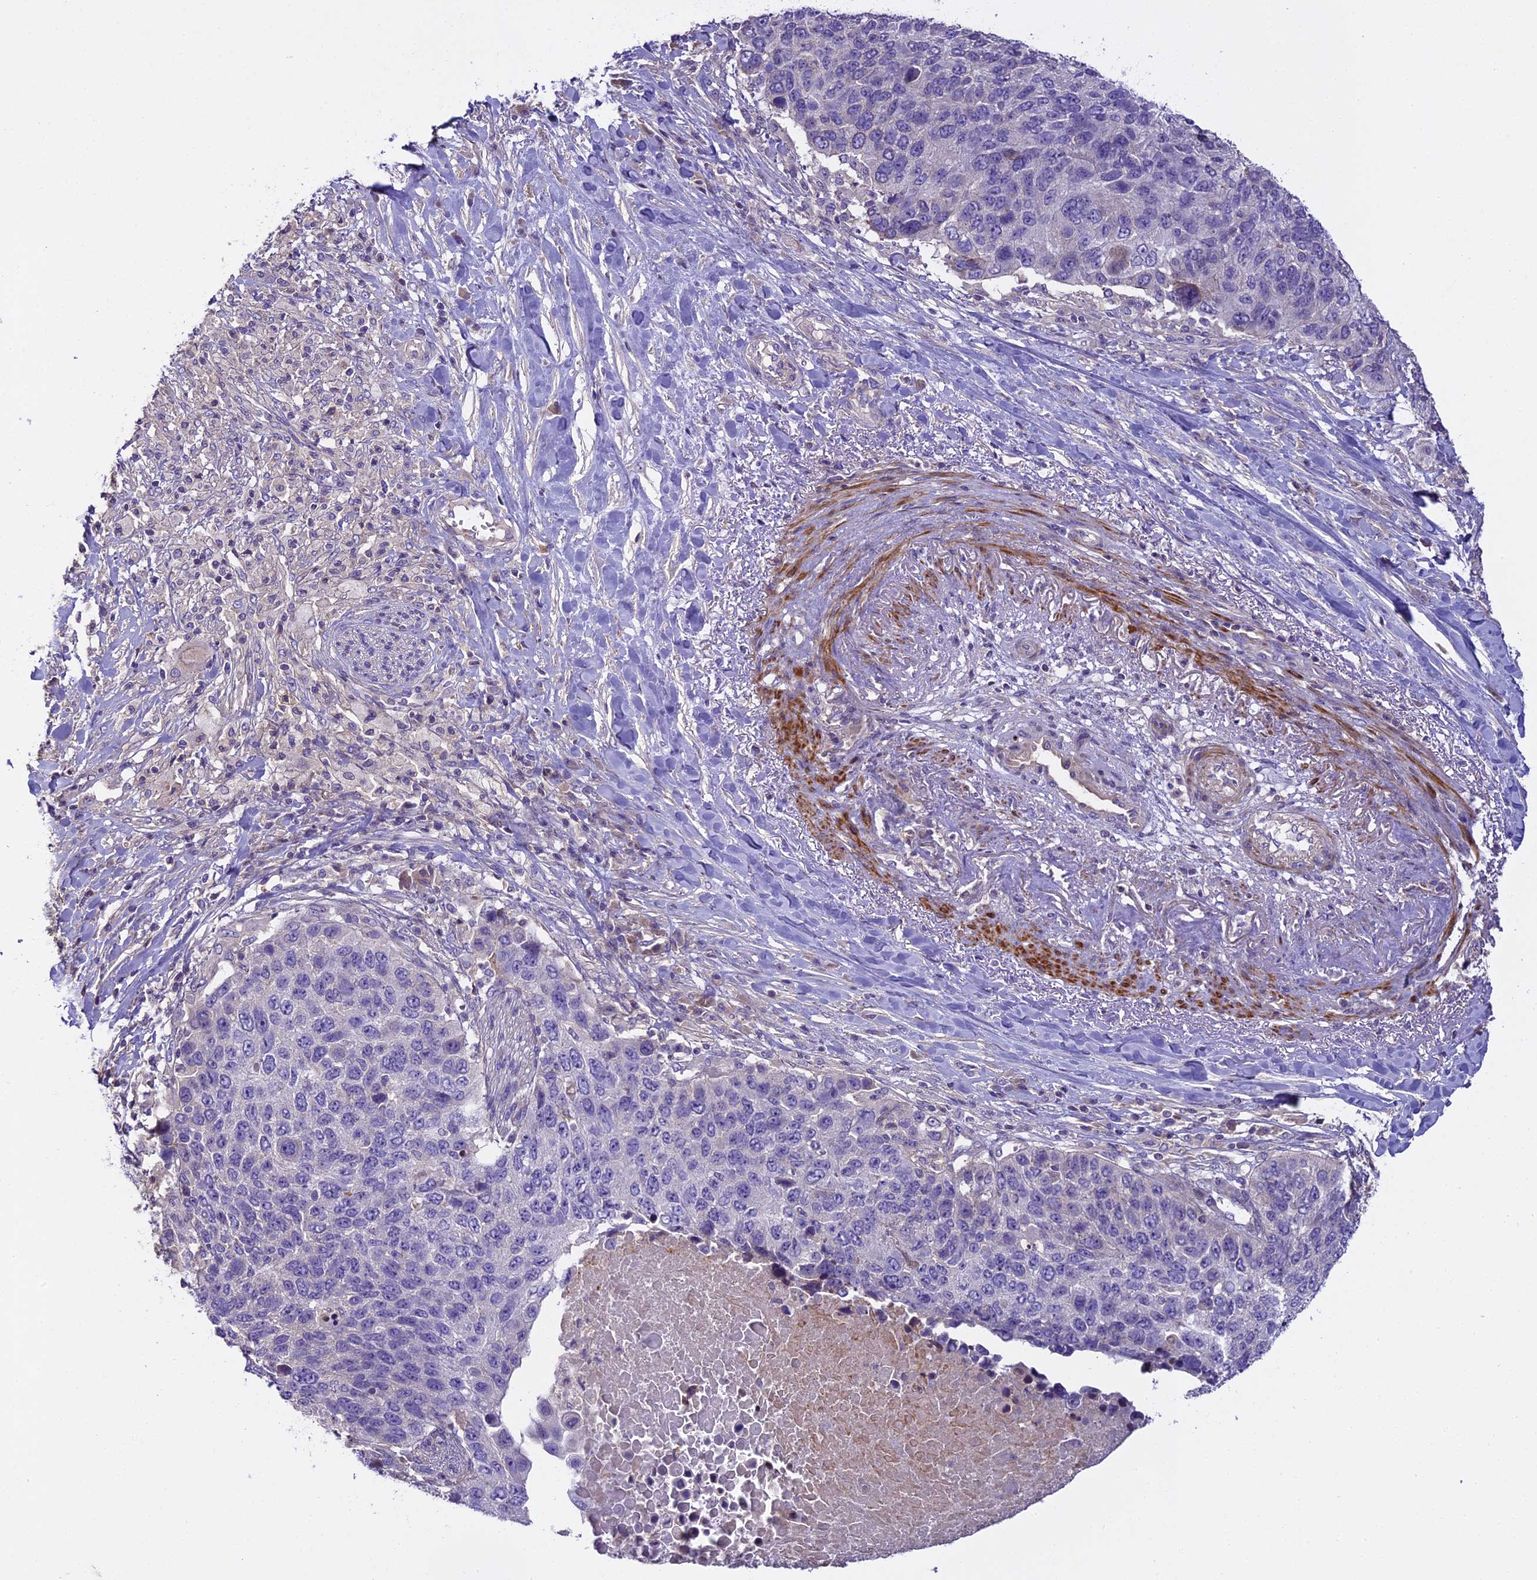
{"staining": {"intensity": "negative", "quantity": "none", "location": "none"}, "tissue": "lung cancer", "cell_type": "Tumor cells", "image_type": "cancer", "snomed": [{"axis": "morphology", "description": "Normal tissue, NOS"}, {"axis": "morphology", "description": "Squamous cell carcinoma, NOS"}, {"axis": "topography", "description": "Lymph node"}, {"axis": "topography", "description": "Lung"}], "caption": "Human lung squamous cell carcinoma stained for a protein using immunohistochemistry (IHC) exhibits no positivity in tumor cells.", "gene": "FAM98C", "patient": {"sex": "male", "age": 66}}